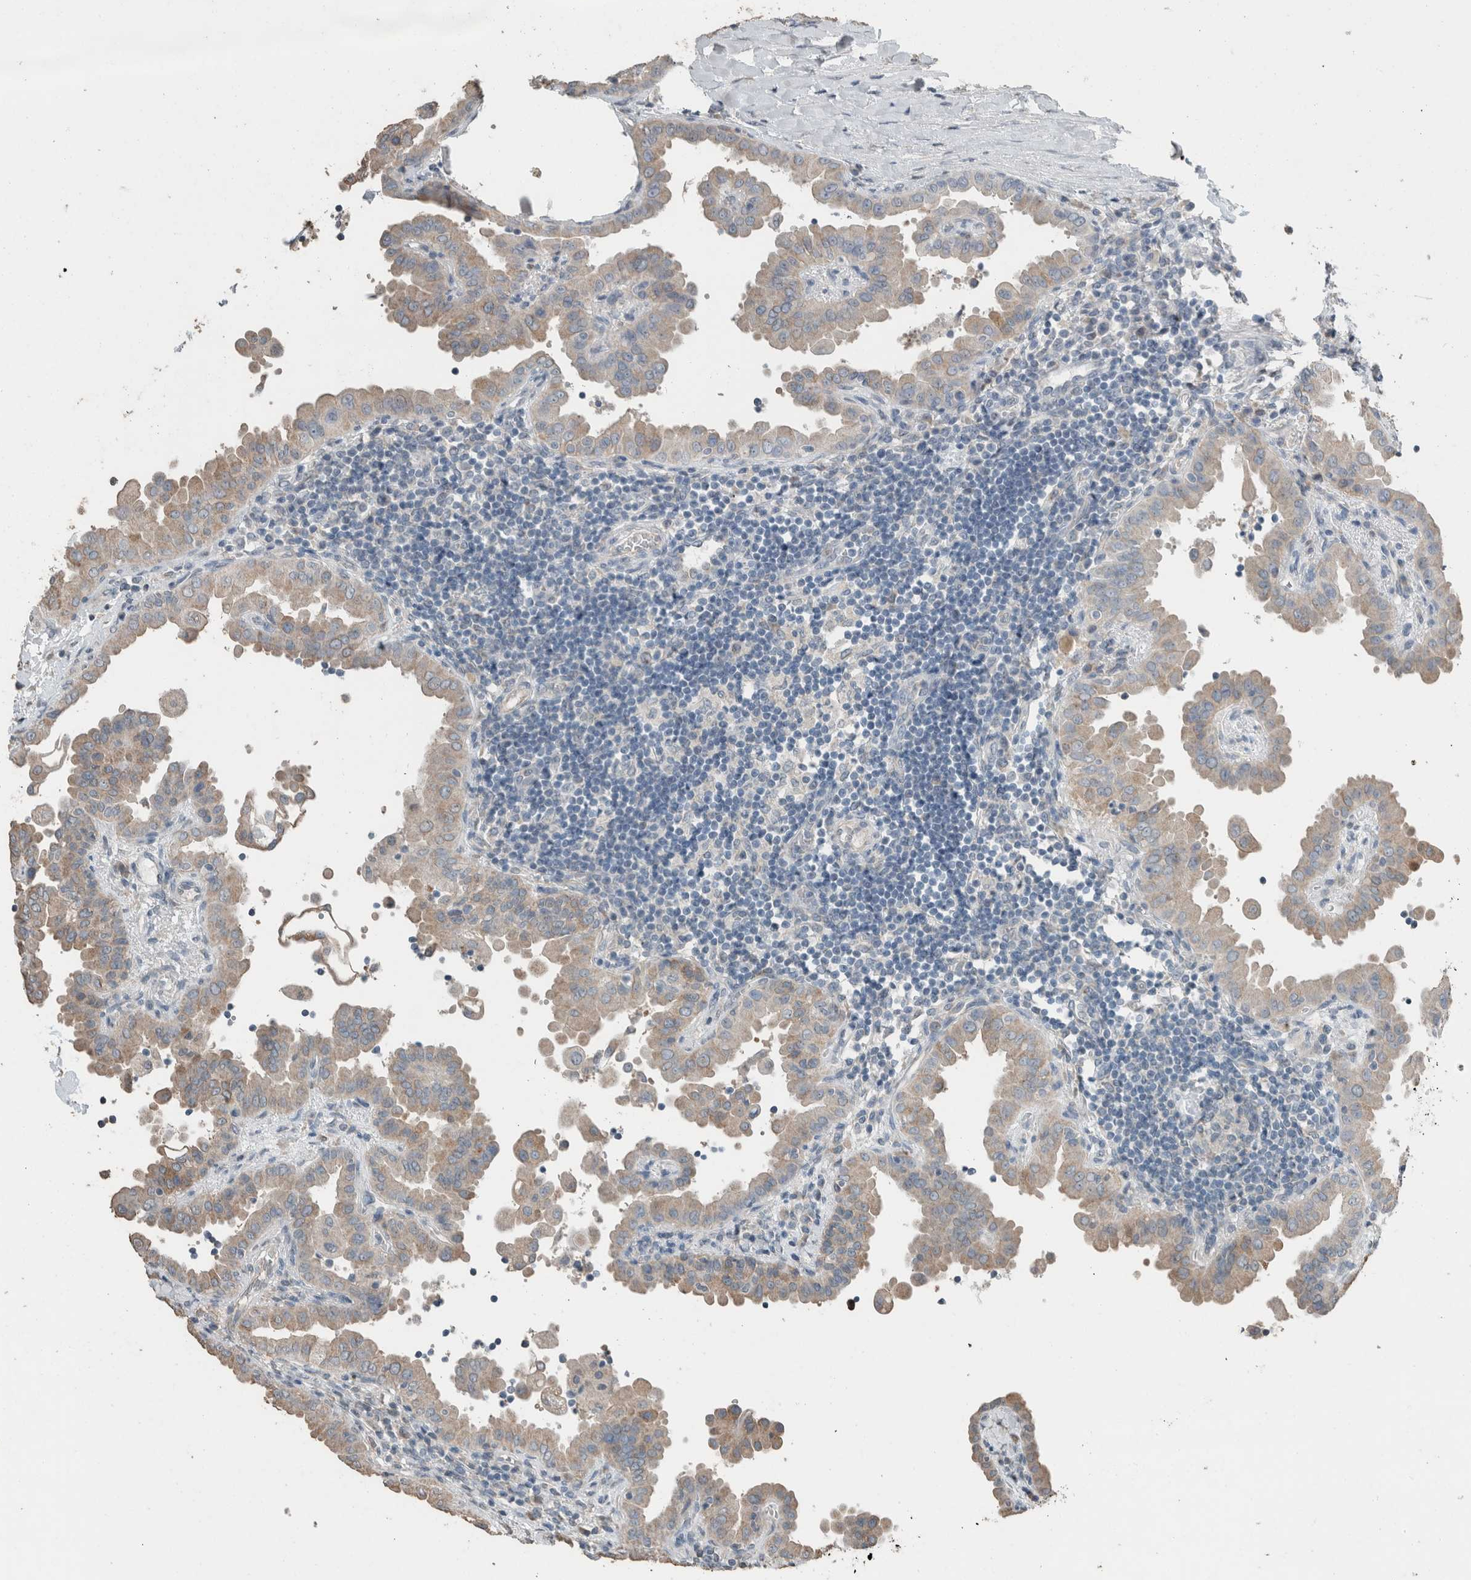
{"staining": {"intensity": "weak", "quantity": "25%-75%", "location": "cytoplasmic/membranous"}, "tissue": "thyroid cancer", "cell_type": "Tumor cells", "image_type": "cancer", "snomed": [{"axis": "morphology", "description": "Papillary adenocarcinoma, NOS"}, {"axis": "topography", "description": "Thyroid gland"}], "caption": "This histopathology image displays thyroid cancer stained with immunohistochemistry (IHC) to label a protein in brown. The cytoplasmic/membranous of tumor cells show weak positivity for the protein. Nuclei are counter-stained blue.", "gene": "ACVR2B", "patient": {"sex": "male", "age": 33}}